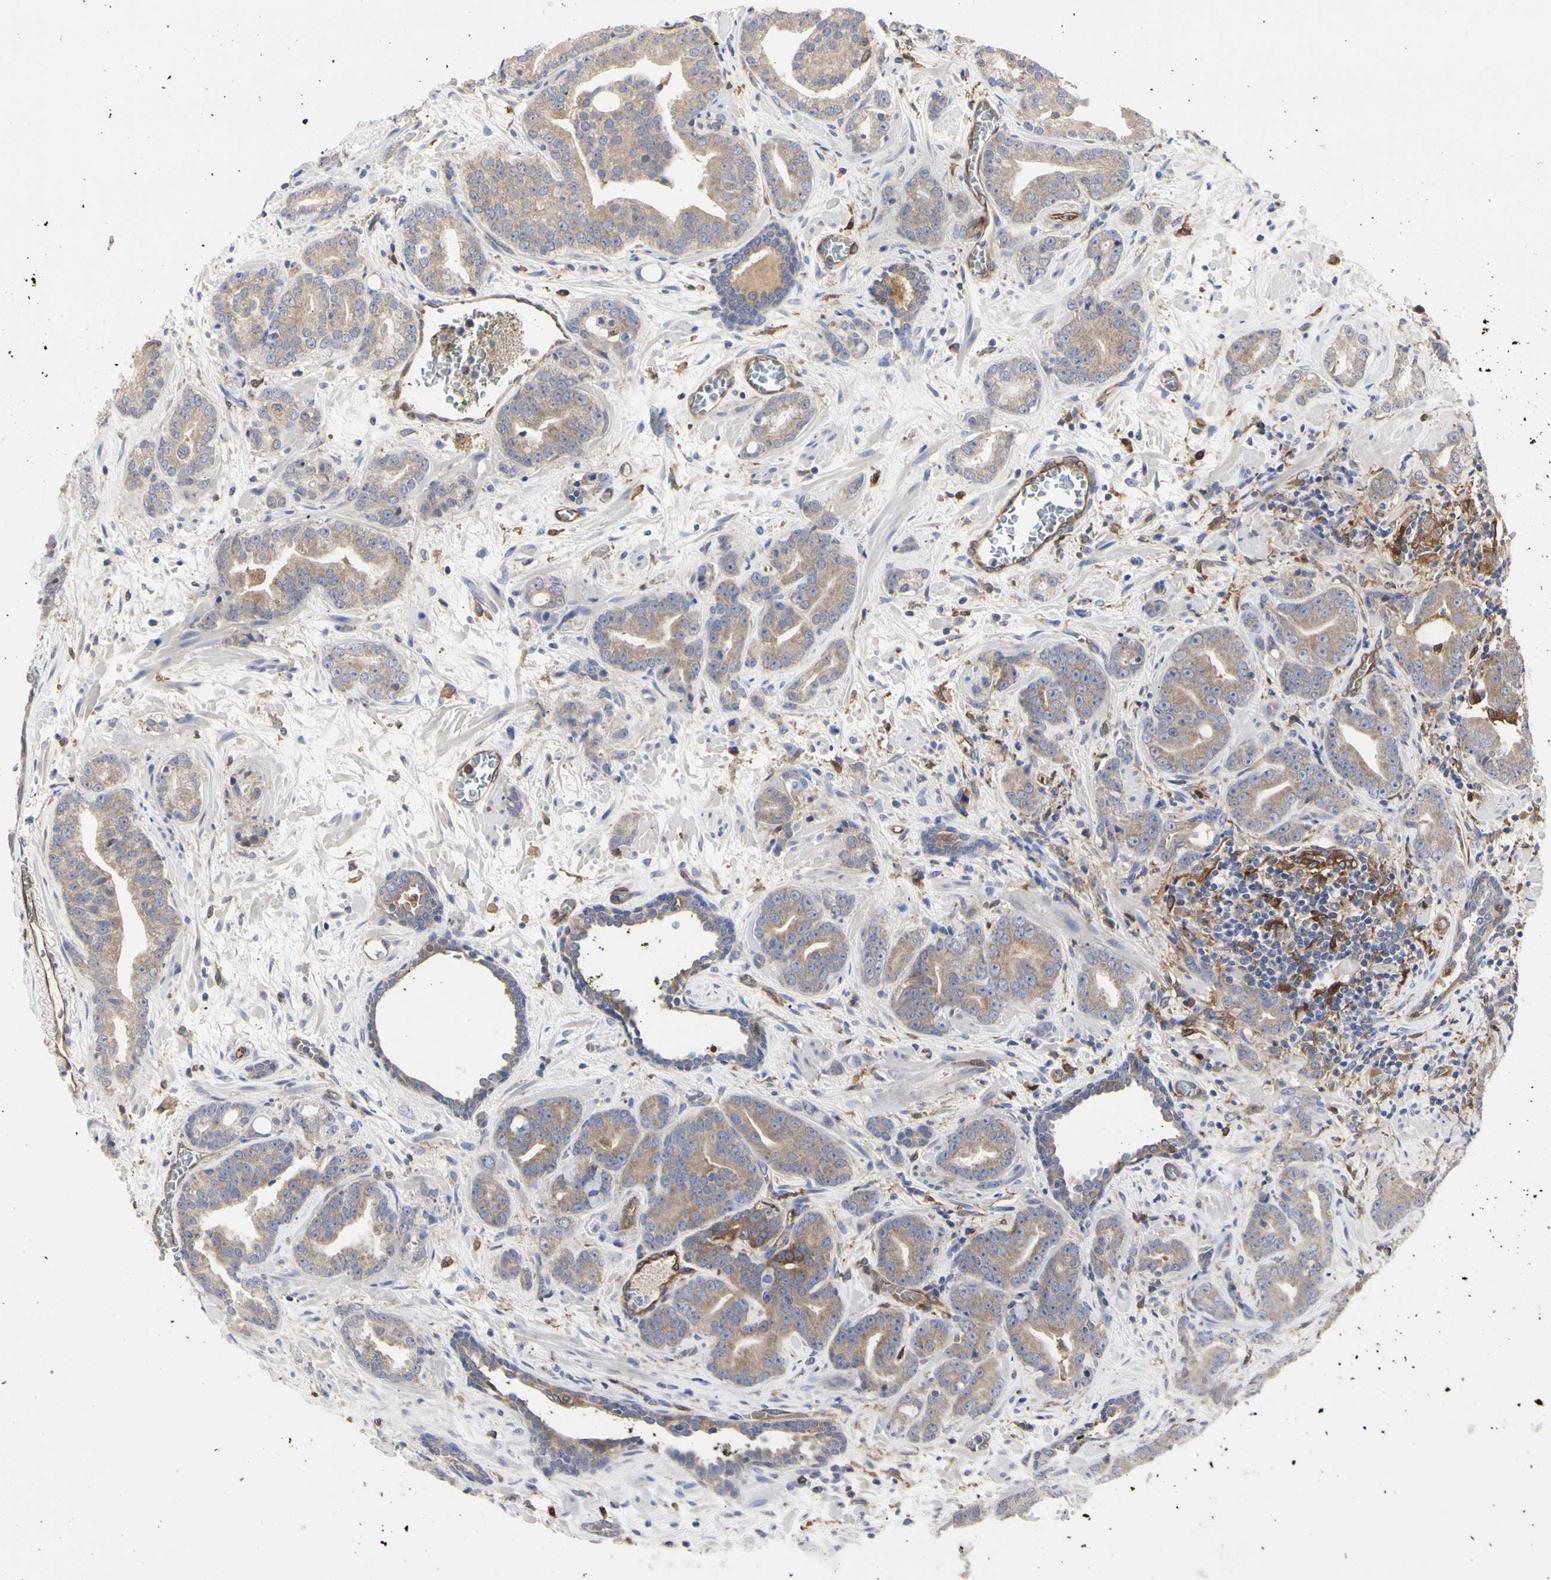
{"staining": {"intensity": "moderate", "quantity": ">75%", "location": "cytoplasmic/membranous"}, "tissue": "prostate cancer", "cell_type": "Tumor cells", "image_type": "cancer", "snomed": [{"axis": "morphology", "description": "Adenocarcinoma, Low grade"}, {"axis": "topography", "description": "Prostate"}], "caption": "Immunohistochemistry (IHC) staining of prostate cancer, which shows medium levels of moderate cytoplasmic/membranous staining in approximately >75% of tumor cells indicating moderate cytoplasmic/membranous protein expression. The staining was performed using DAB (brown) for protein detection and nuclei were counterstained in hematoxylin (blue).", "gene": "C3orf52", "patient": {"sex": "male", "age": 63}}